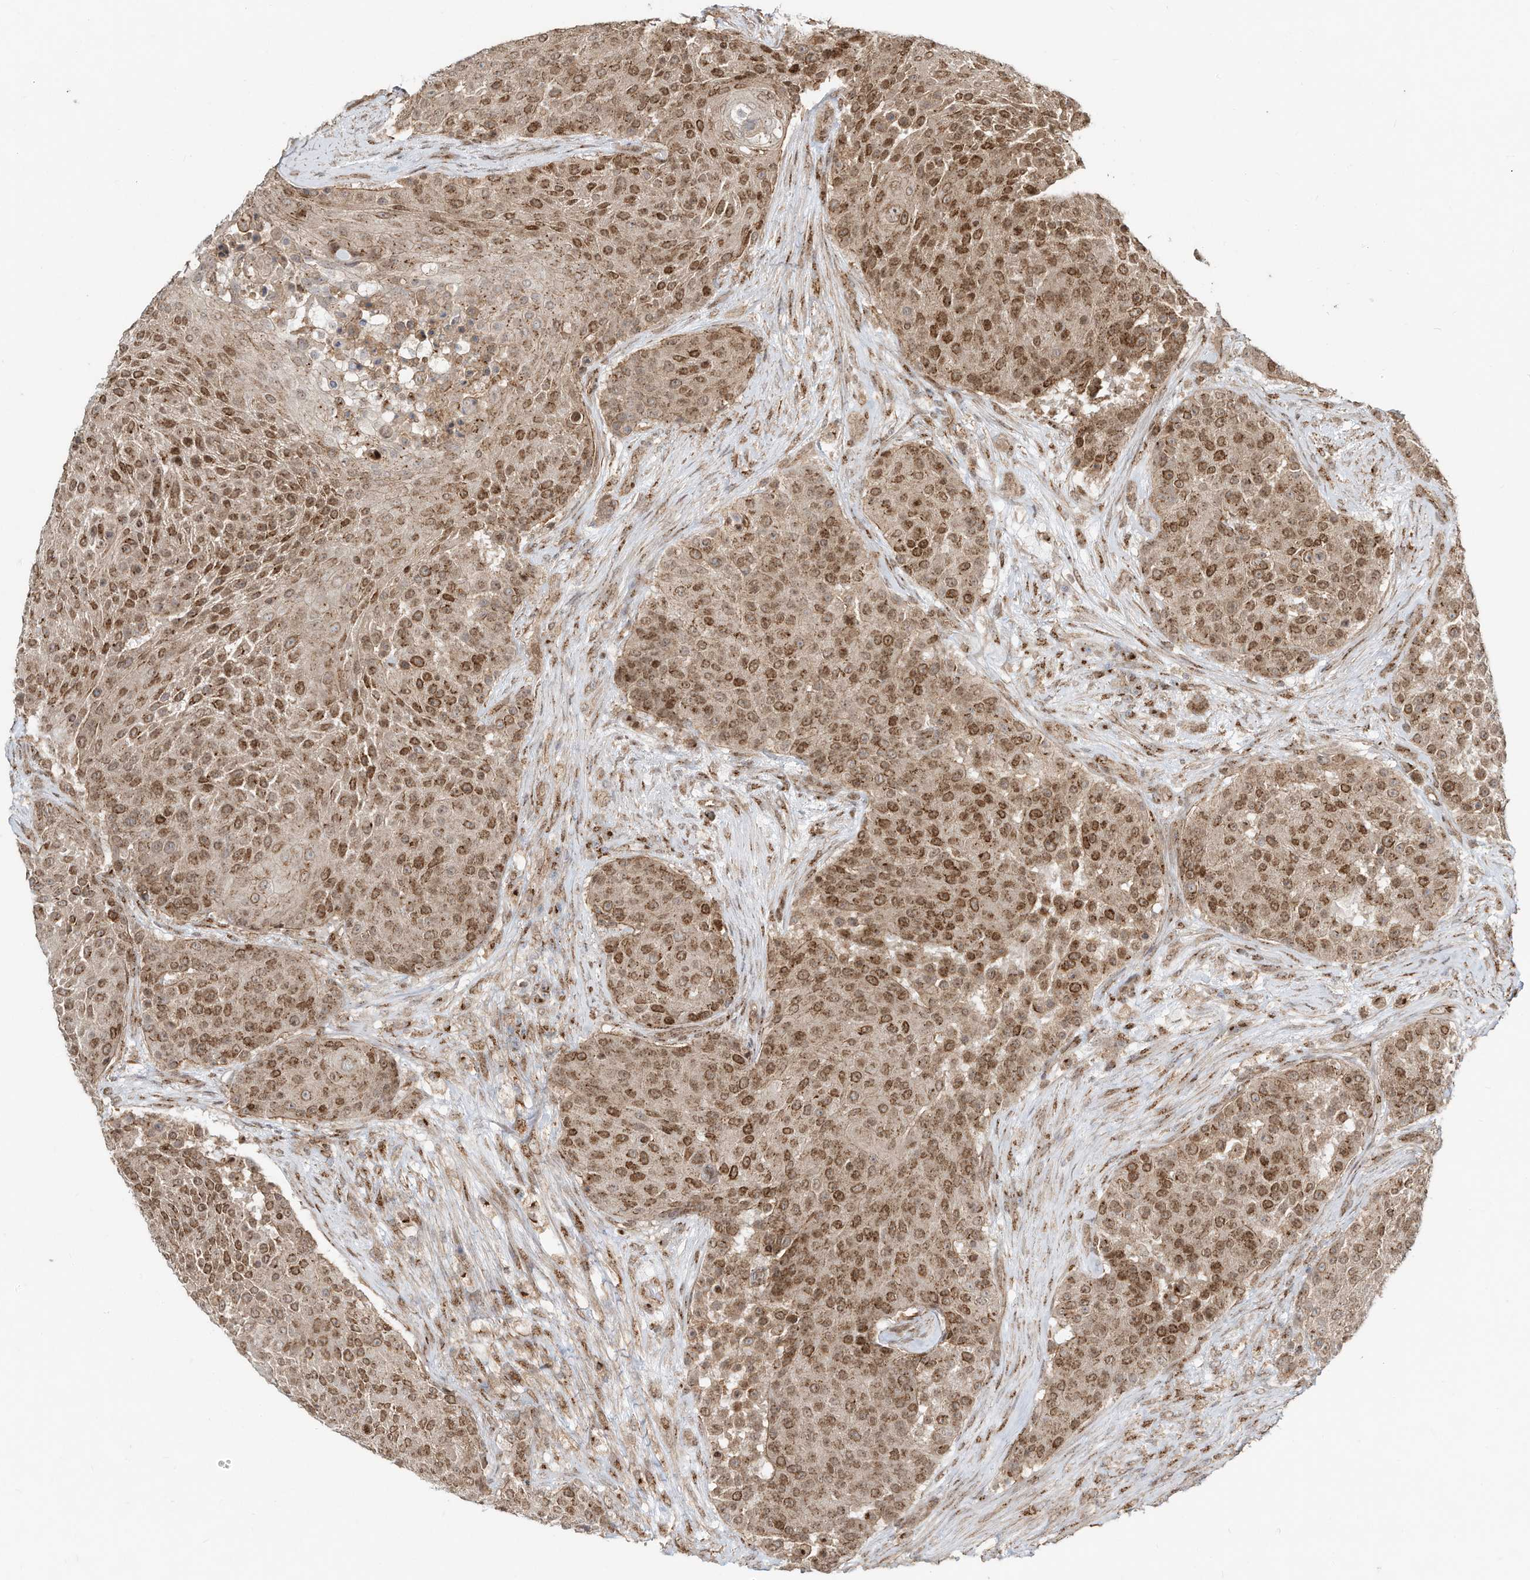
{"staining": {"intensity": "moderate", "quantity": ">75%", "location": "cytoplasmic/membranous,nuclear"}, "tissue": "urothelial cancer", "cell_type": "Tumor cells", "image_type": "cancer", "snomed": [{"axis": "morphology", "description": "Urothelial carcinoma, High grade"}, {"axis": "topography", "description": "Urinary bladder"}], "caption": "Urothelial cancer stained with a brown dye reveals moderate cytoplasmic/membranous and nuclear positive positivity in approximately >75% of tumor cells.", "gene": "CUX1", "patient": {"sex": "female", "age": 63}}